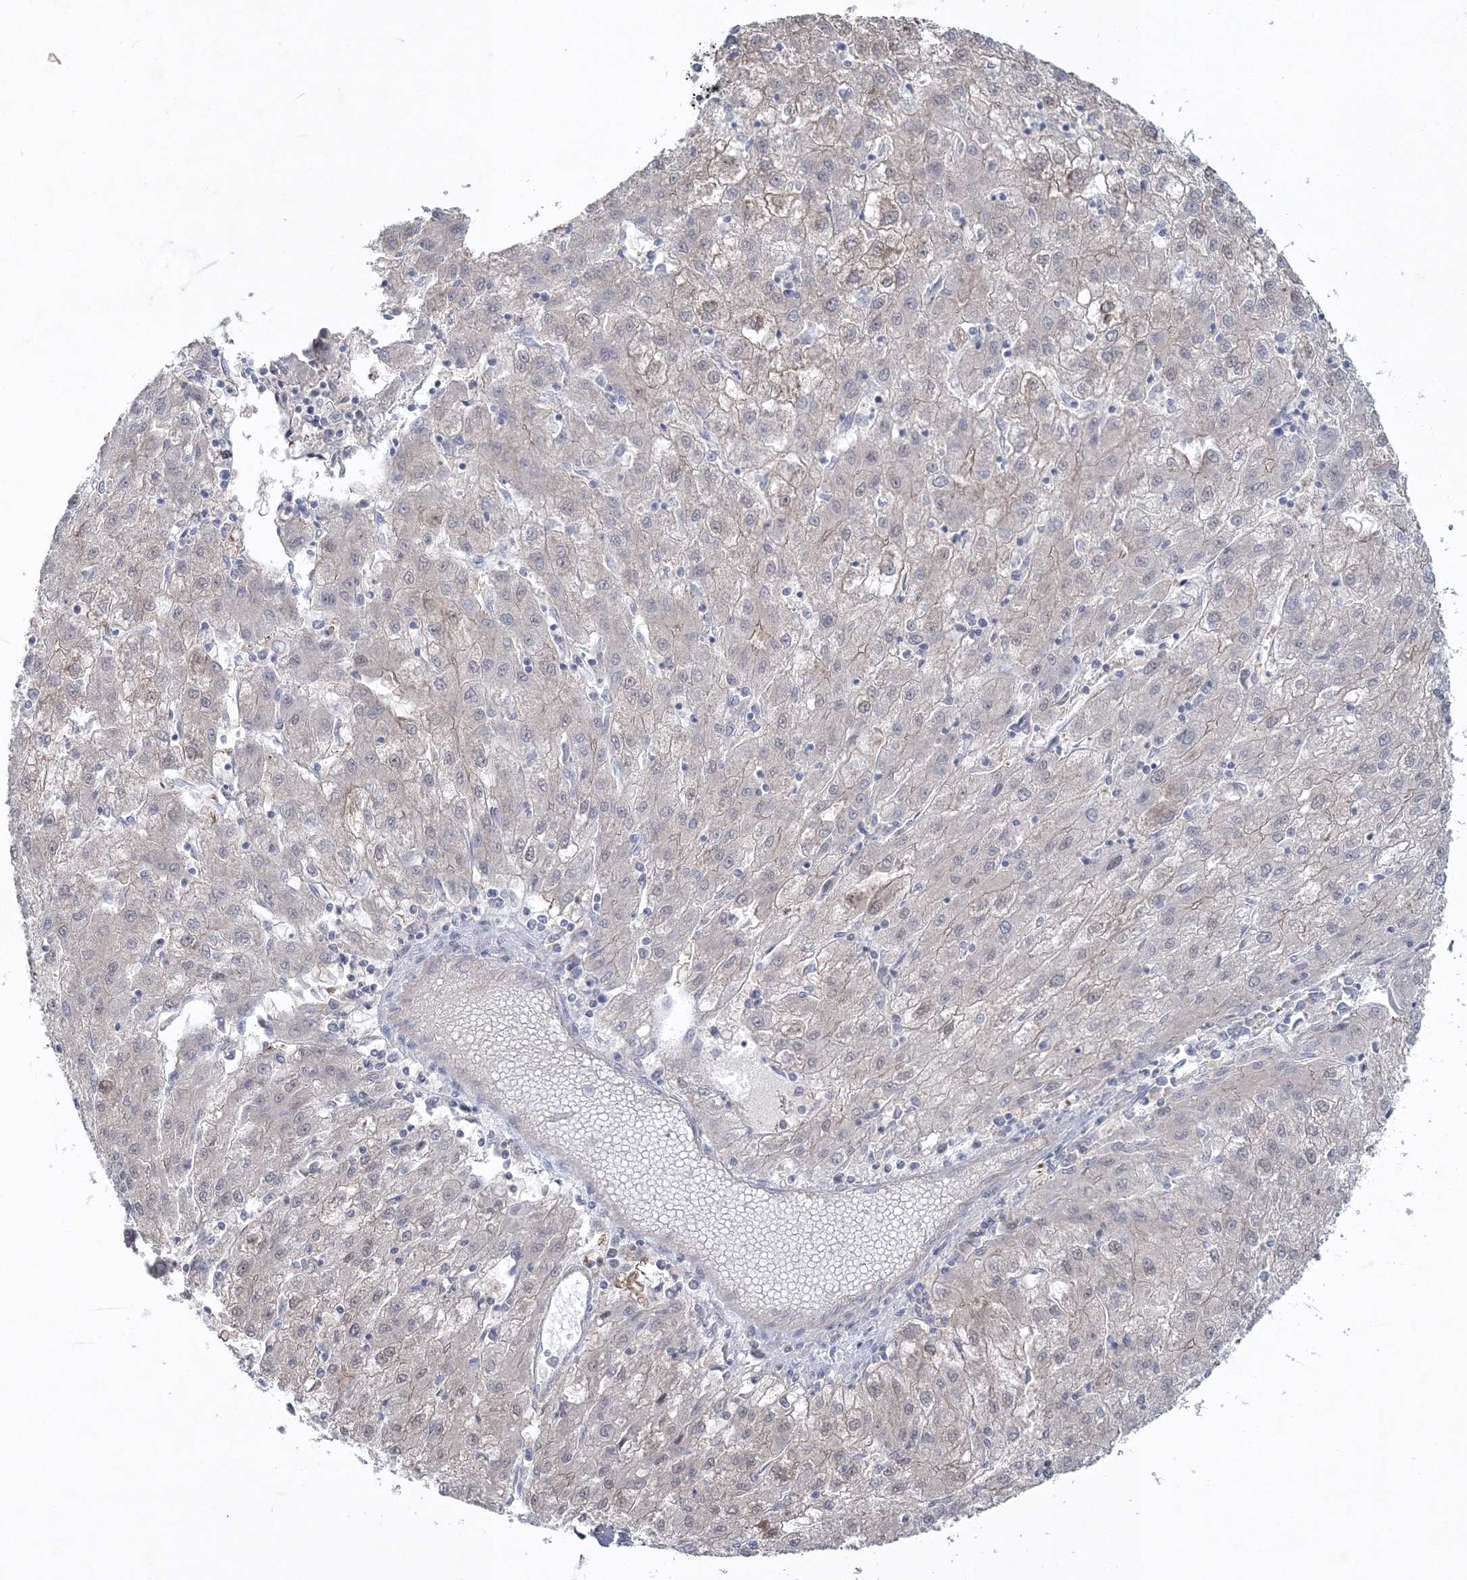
{"staining": {"intensity": "weak", "quantity": "<25%", "location": "cytoplasmic/membranous"}, "tissue": "liver cancer", "cell_type": "Tumor cells", "image_type": "cancer", "snomed": [{"axis": "morphology", "description": "Carcinoma, Hepatocellular, NOS"}, {"axis": "topography", "description": "Liver"}], "caption": "There is no significant expression in tumor cells of hepatocellular carcinoma (liver). Brightfield microscopy of immunohistochemistry stained with DAB (brown) and hematoxylin (blue), captured at high magnification.", "gene": "PDS5A", "patient": {"sex": "male", "age": 72}}